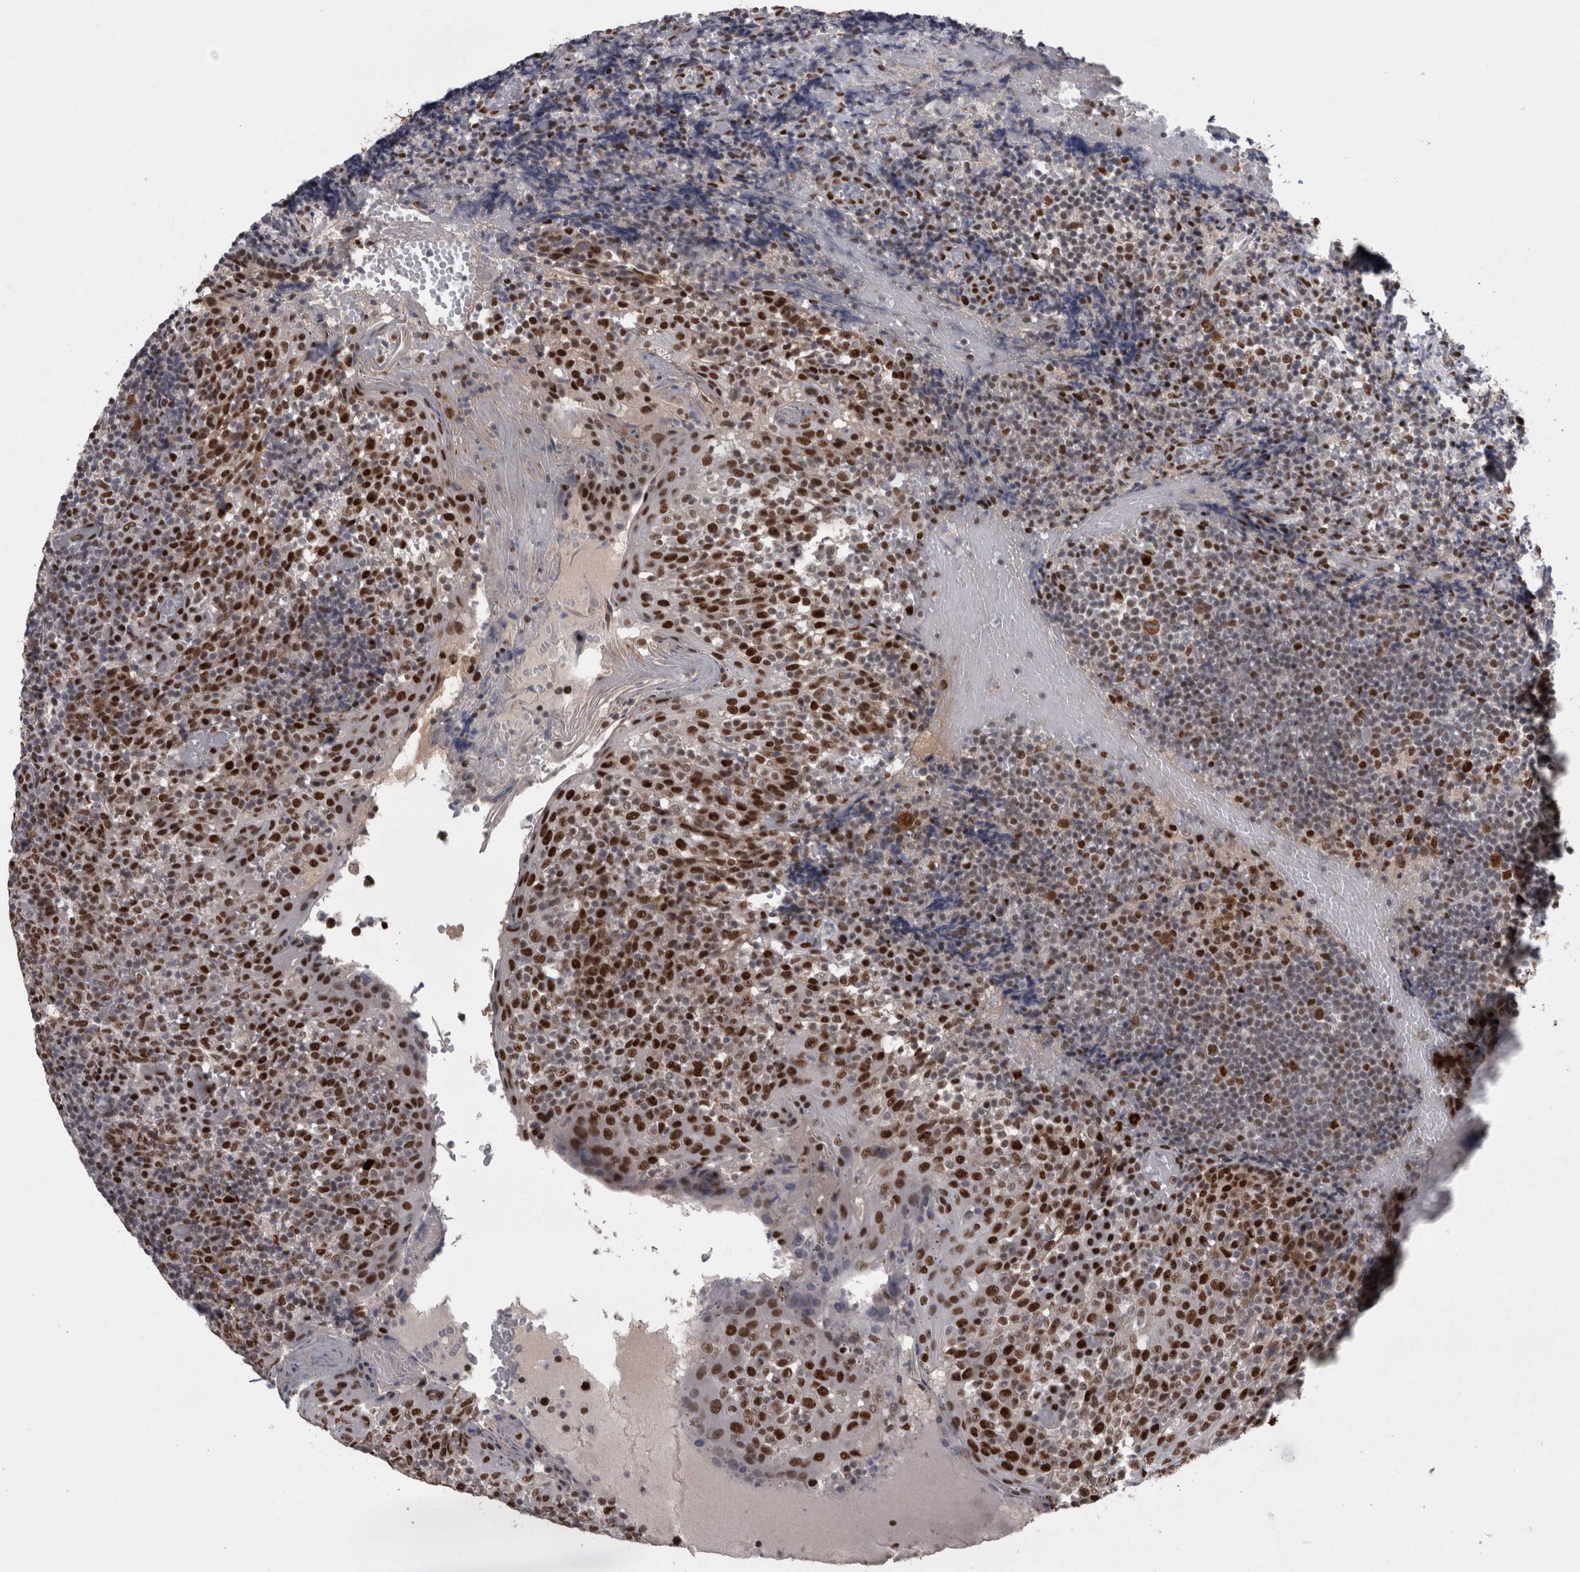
{"staining": {"intensity": "strong", "quantity": ">75%", "location": "cytoplasmic/membranous,nuclear"}, "tissue": "tonsil", "cell_type": "Germinal center cells", "image_type": "normal", "snomed": [{"axis": "morphology", "description": "Normal tissue, NOS"}, {"axis": "topography", "description": "Tonsil"}], "caption": "Germinal center cells demonstrate high levels of strong cytoplasmic/membranous,nuclear positivity in about >75% of cells in normal tonsil.", "gene": "C1orf54", "patient": {"sex": "female", "age": 19}}